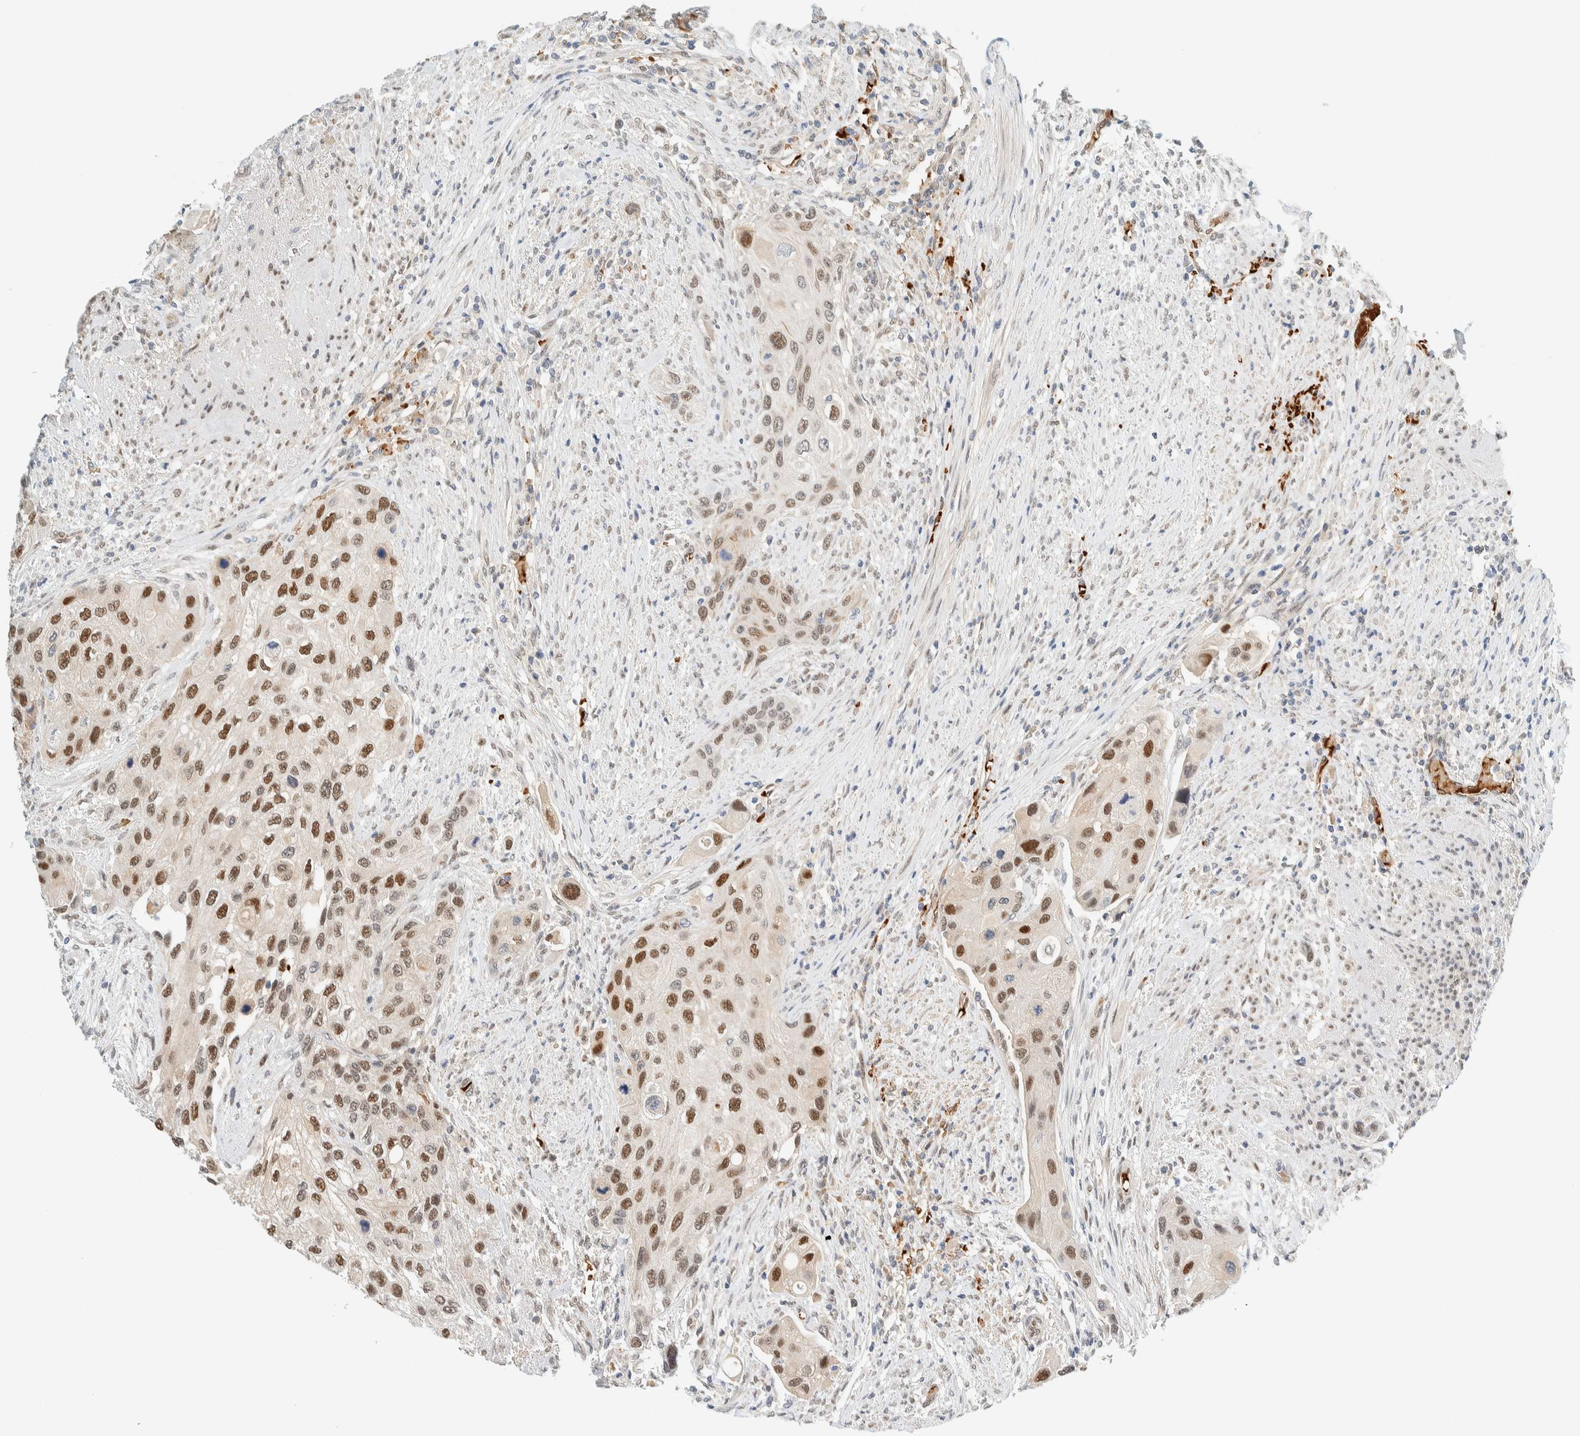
{"staining": {"intensity": "moderate", "quantity": ">75%", "location": "nuclear"}, "tissue": "urothelial cancer", "cell_type": "Tumor cells", "image_type": "cancer", "snomed": [{"axis": "morphology", "description": "Urothelial carcinoma, High grade"}, {"axis": "topography", "description": "Urinary bladder"}], "caption": "Brown immunohistochemical staining in urothelial cancer reveals moderate nuclear positivity in approximately >75% of tumor cells.", "gene": "TSTD2", "patient": {"sex": "female", "age": 56}}